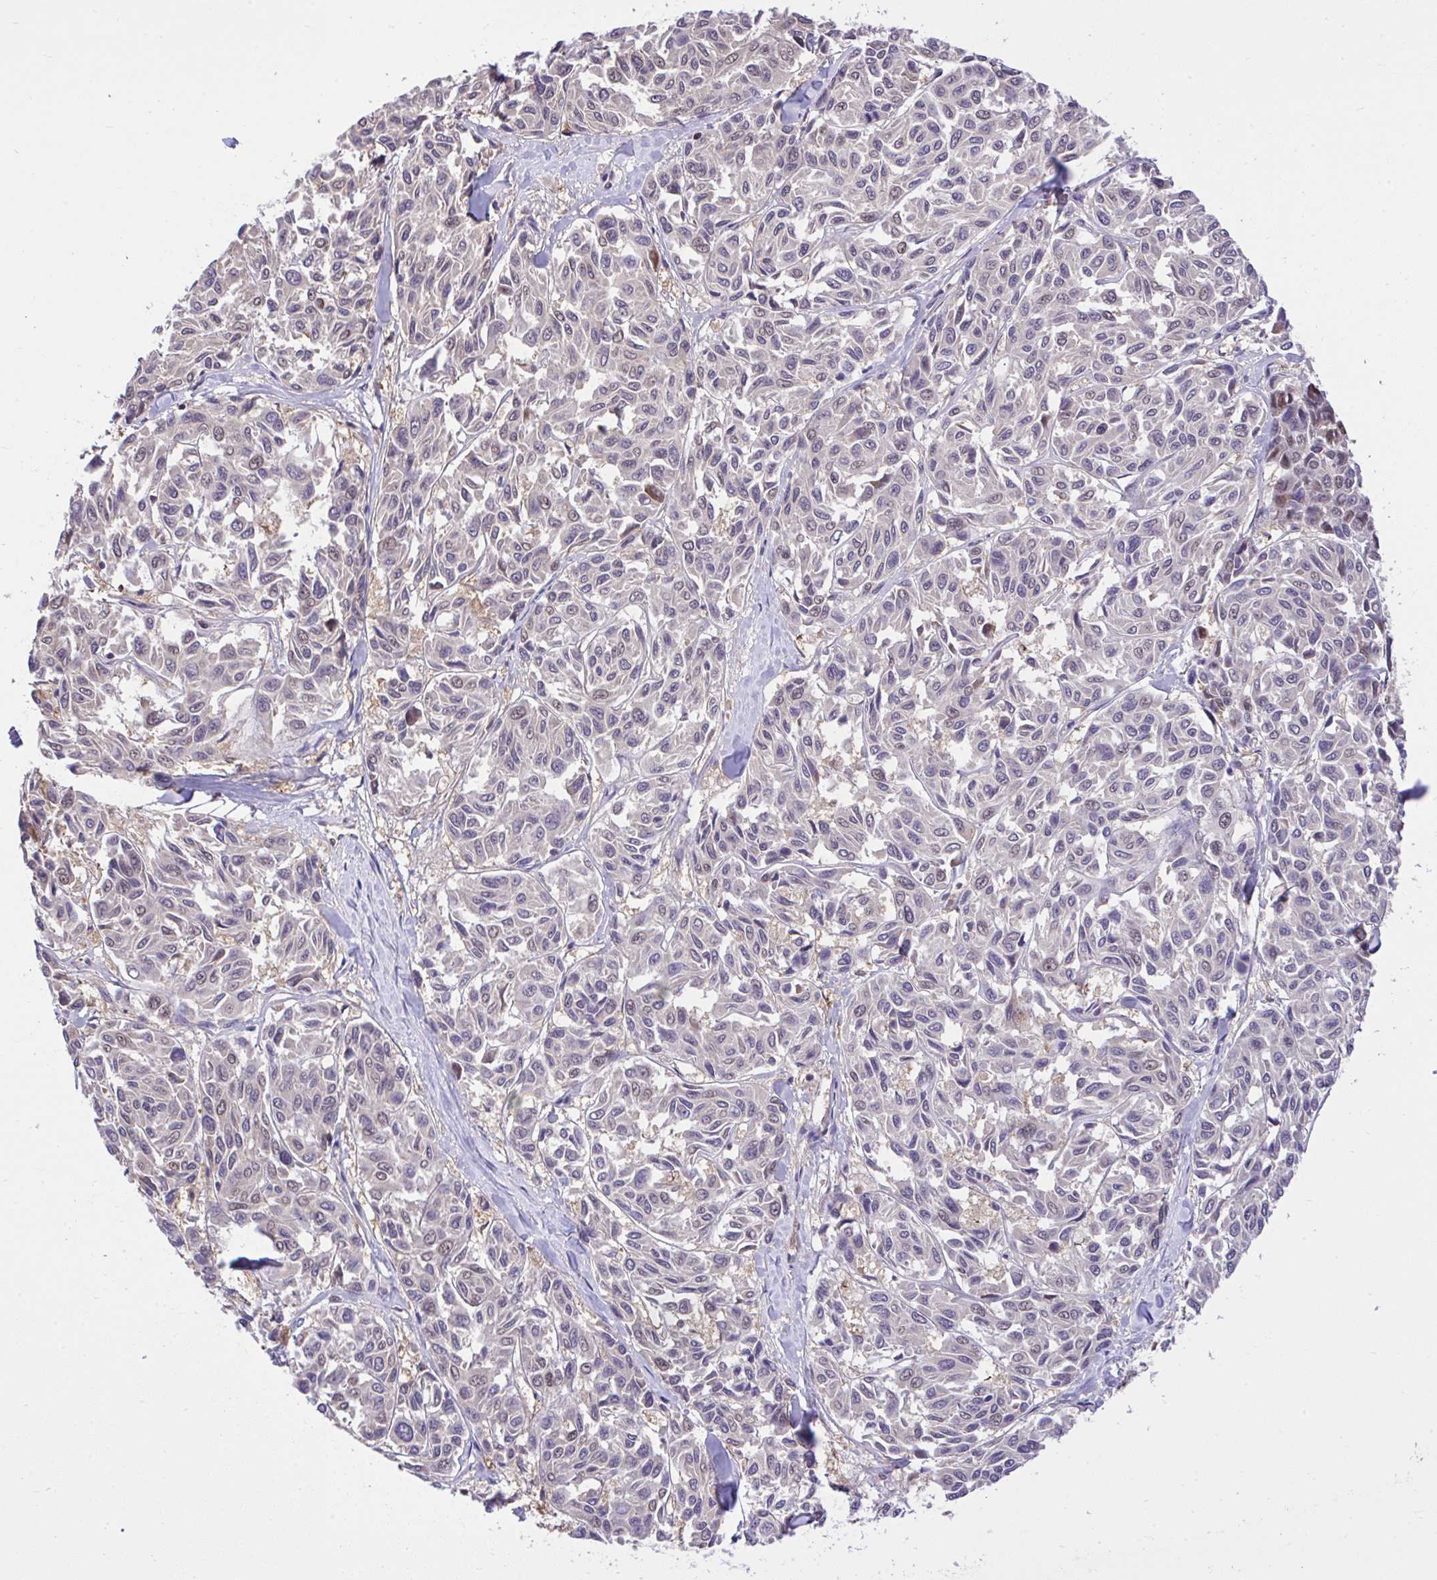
{"staining": {"intensity": "moderate", "quantity": "25%-75%", "location": "nuclear"}, "tissue": "melanoma", "cell_type": "Tumor cells", "image_type": "cancer", "snomed": [{"axis": "morphology", "description": "Malignant melanoma, NOS"}, {"axis": "topography", "description": "Skin"}], "caption": "There is medium levels of moderate nuclear expression in tumor cells of malignant melanoma, as demonstrated by immunohistochemical staining (brown color).", "gene": "GLIS3", "patient": {"sex": "female", "age": 66}}